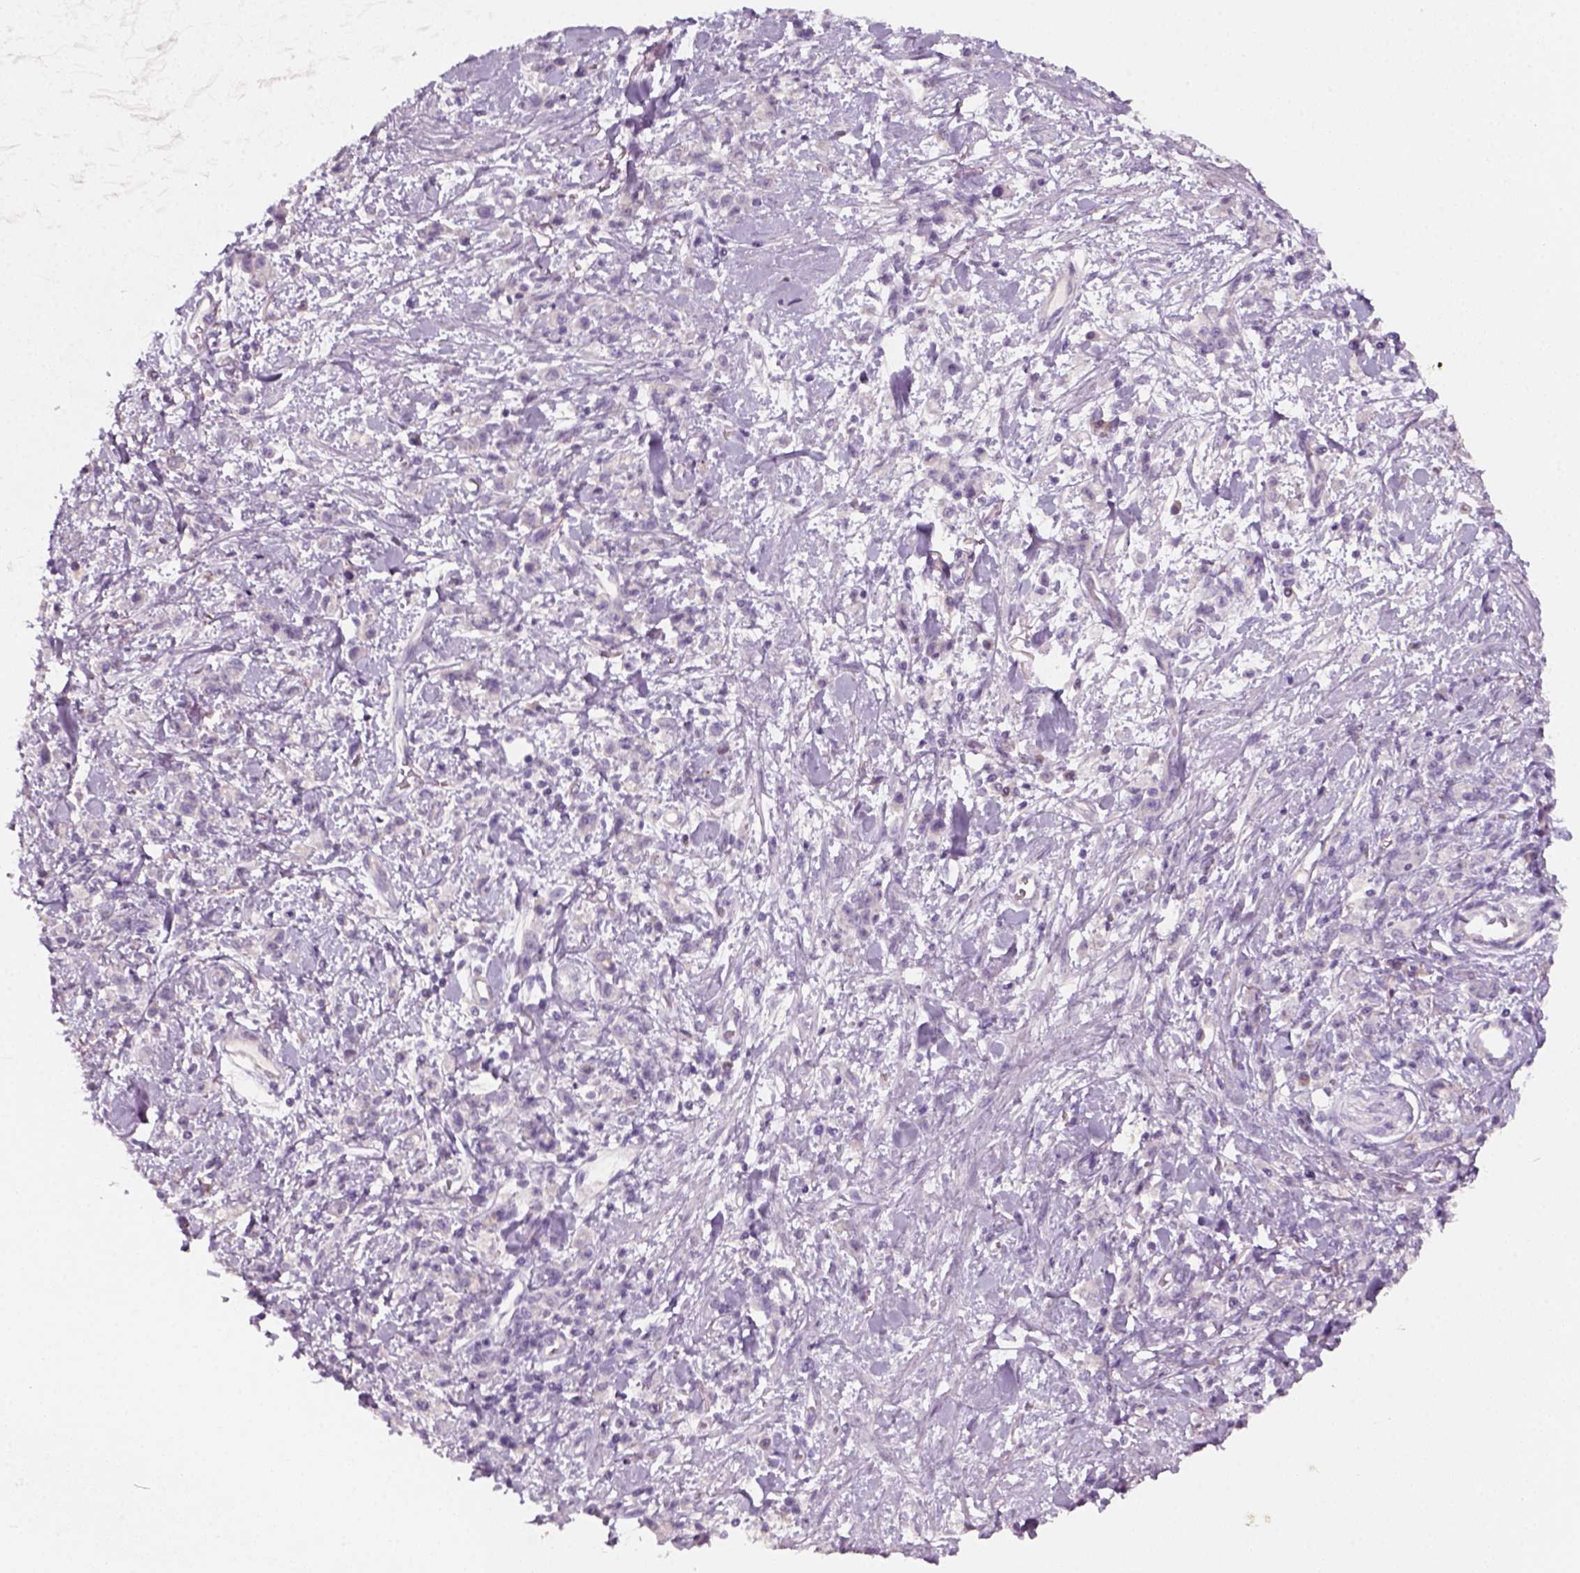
{"staining": {"intensity": "negative", "quantity": "none", "location": "none"}, "tissue": "stomach cancer", "cell_type": "Tumor cells", "image_type": "cancer", "snomed": [{"axis": "morphology", "description": "Adenocarcinoma, NOS"}, {"axis": "topography", "description": "Stomach"}], "caption": "A high-resolution image shows IHC staining of stomach cancer (adenocarcinoma), which exhibits no significant expression in tumor cells.", "gene": "KRT25", "patient": {"sex": "male", "age": 77}}